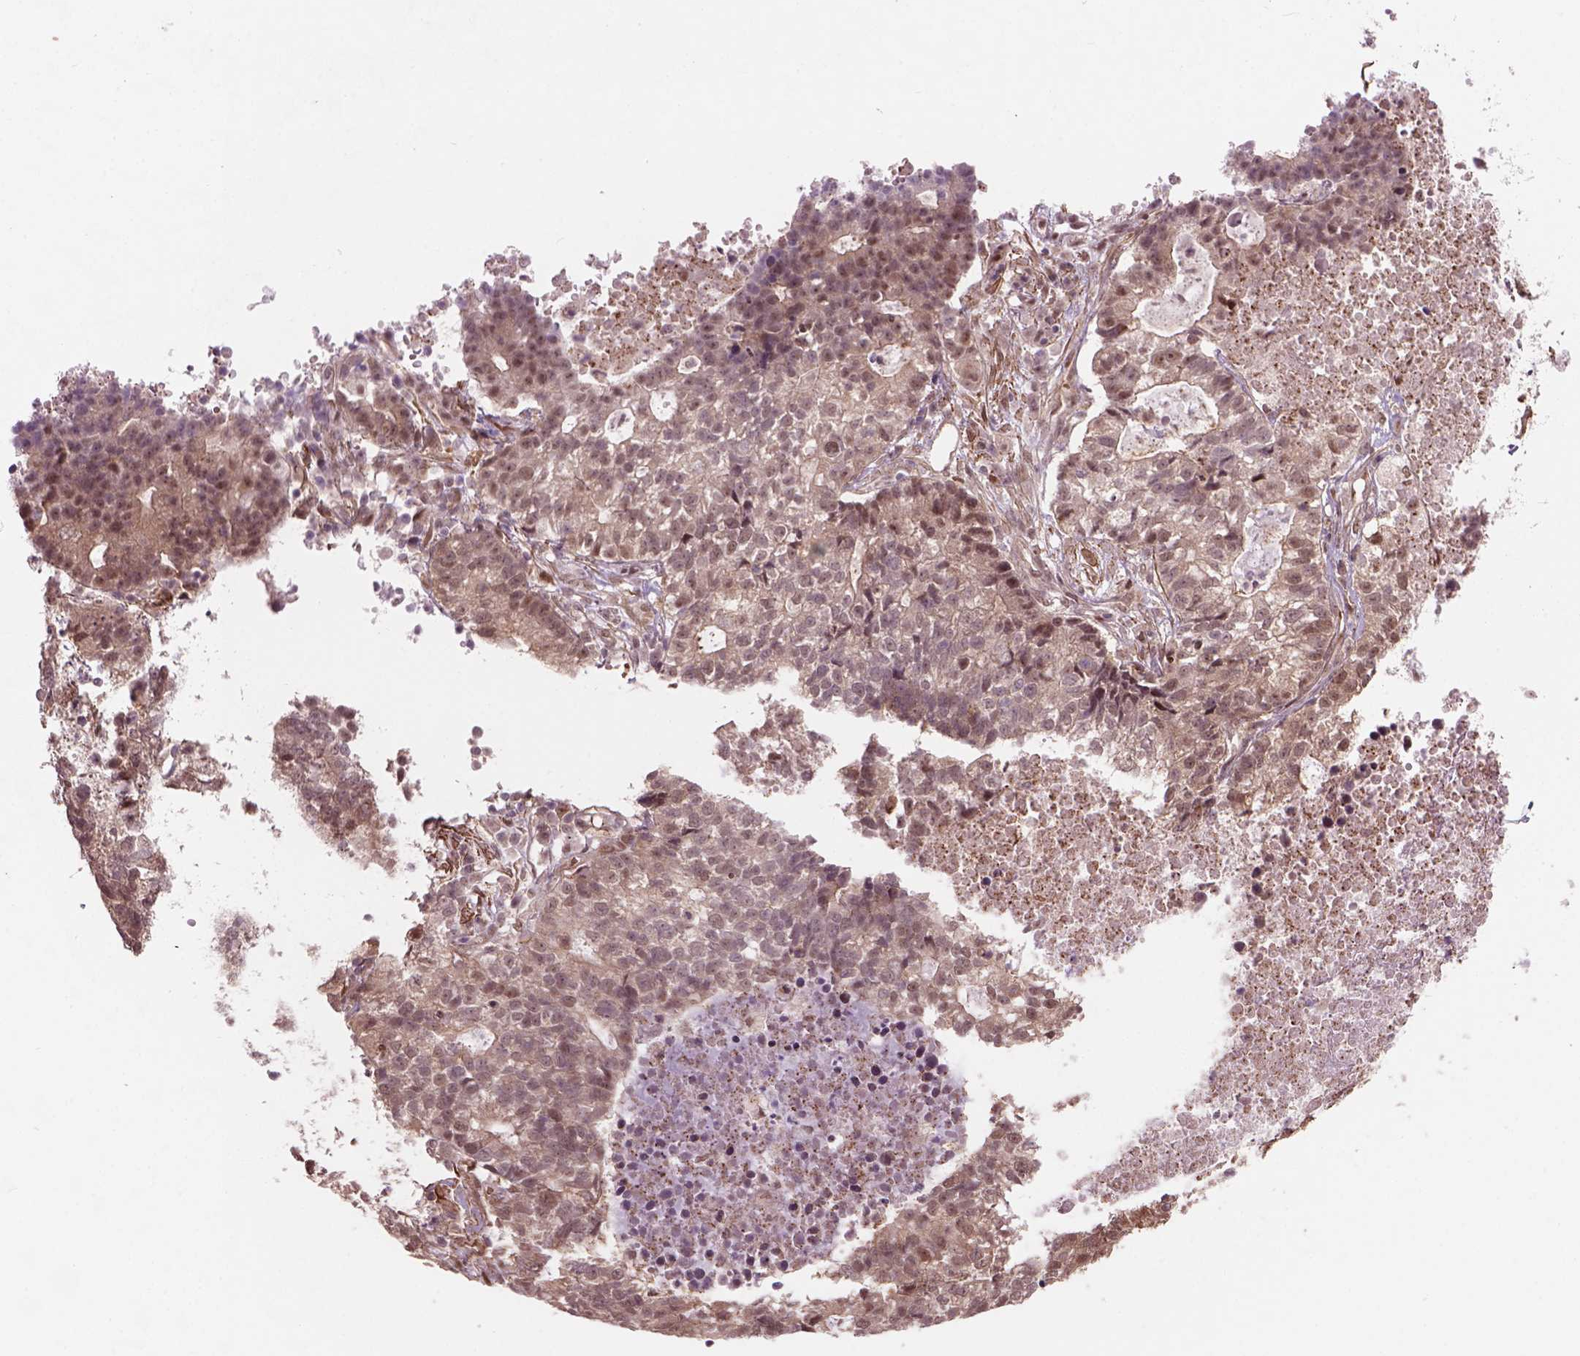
{"staining": {"intensity": "moderate", "quantity": "<25%", "location": "cytoplasmic/membranous,nuclear"}, "tissue": "lung cancer", "cell_type": "Tumor cells", "image_type": "cancer", "snomed": [{"axis": "morphology", "description": "Adenocarcinoma, NOS"}, {"axis": "topography", "description": "Lung"}], "caption": "Immunohistochemistry photomicrograph of neoplastic tissue: lung cancer stained using IHC reveals low levels of moderate protein expression localized specifically in the cytoplasmic/membranous and nuclear of tumor cells, appearing as a cytoplasmic/membranous and nuclear brown color.", "gene": "PSMD11", "patient": {"sex": "male", "age": 57}}